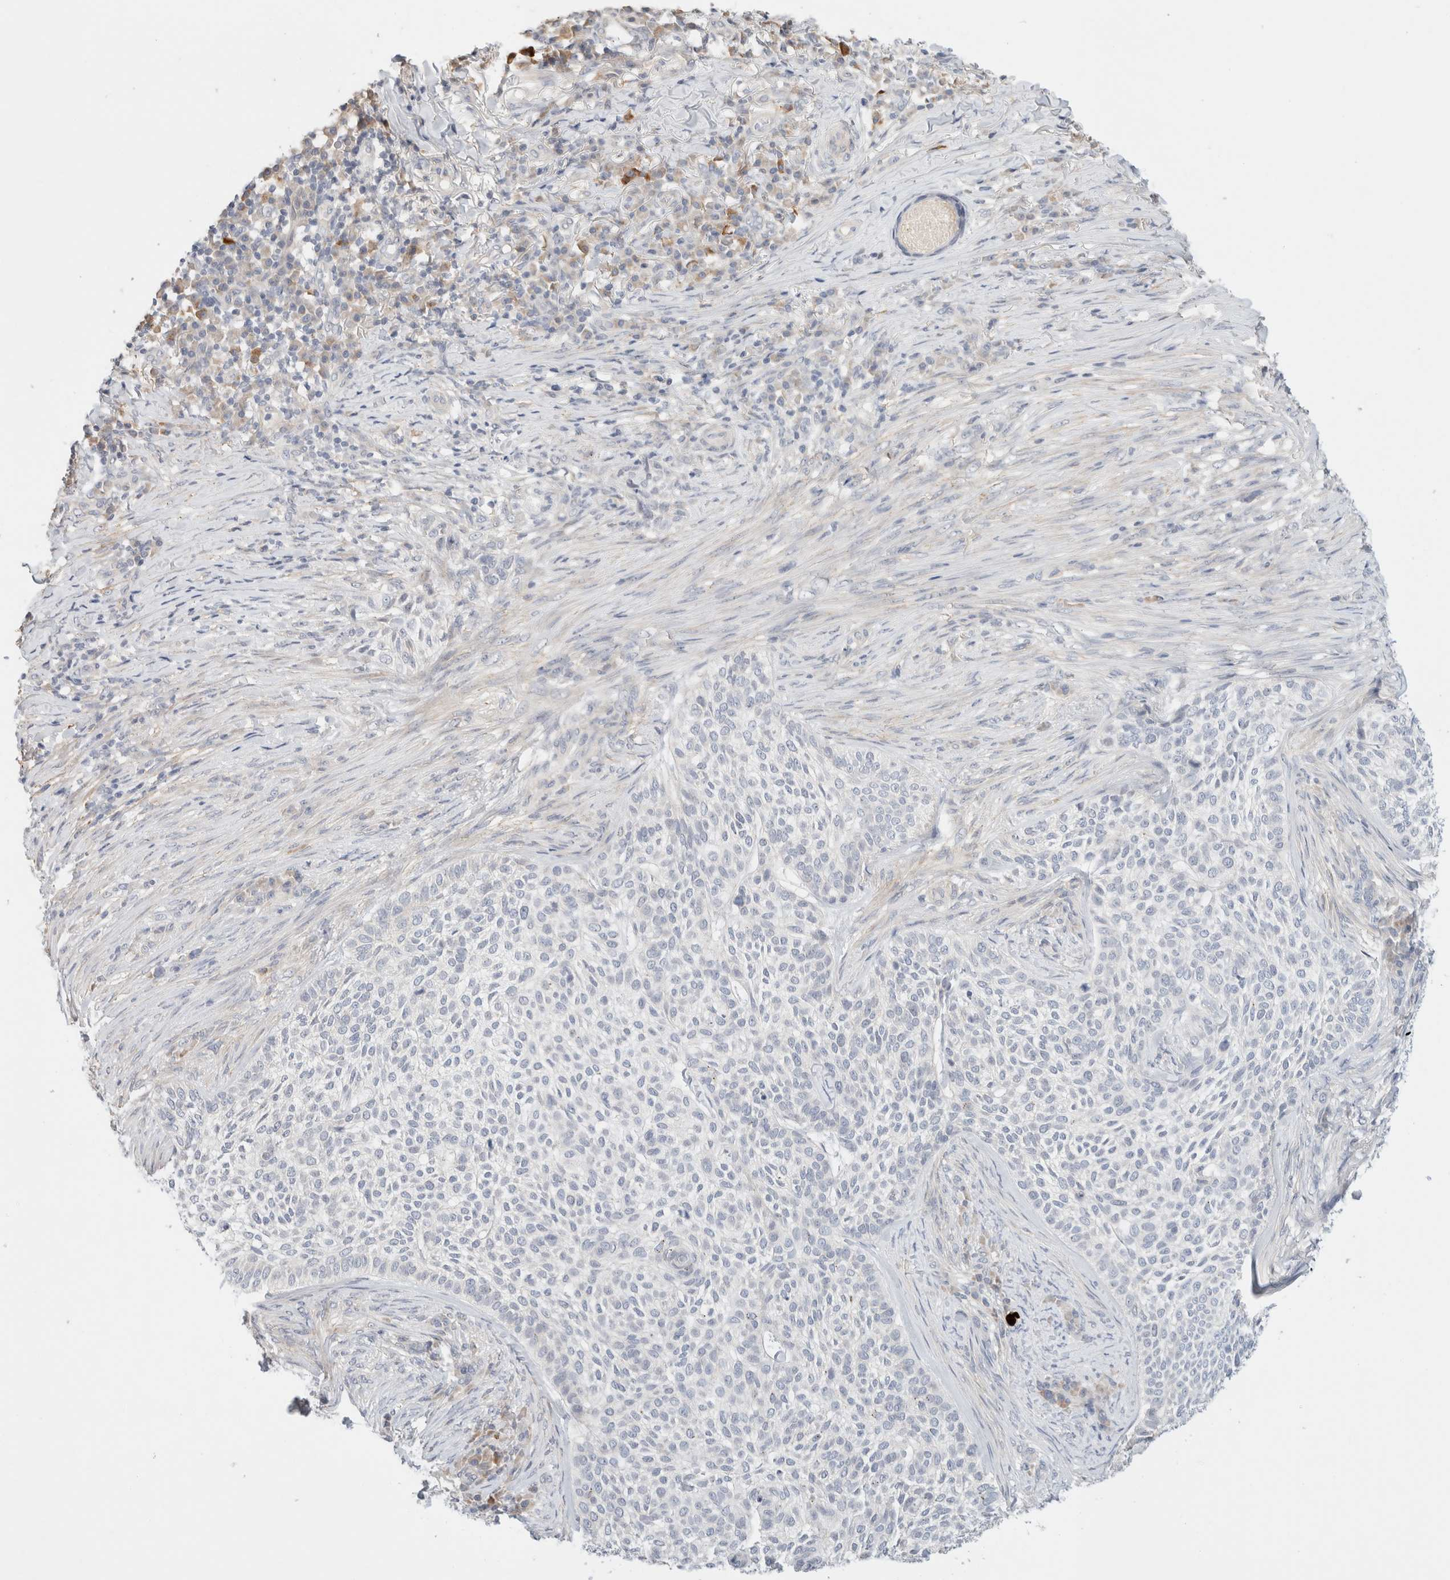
{"staining": {"intensity": "negative", "quantity": "none", "location": "none"}, "tissue": "skin cancer", "cell_type": "Tumor cells", "image_type": "cancer", "snomed": [{"axis": "morphology", "description": "Basal cell carcinoma"}, {"axis": "topography", "description": "Skin"}], "caption": "This is an IHC photomicrograph of basal cell carcinoma (skin). There is no expression in tumor cells.", "gene": "SPRTN", "patient": {"sex": "female", "age": 64}}